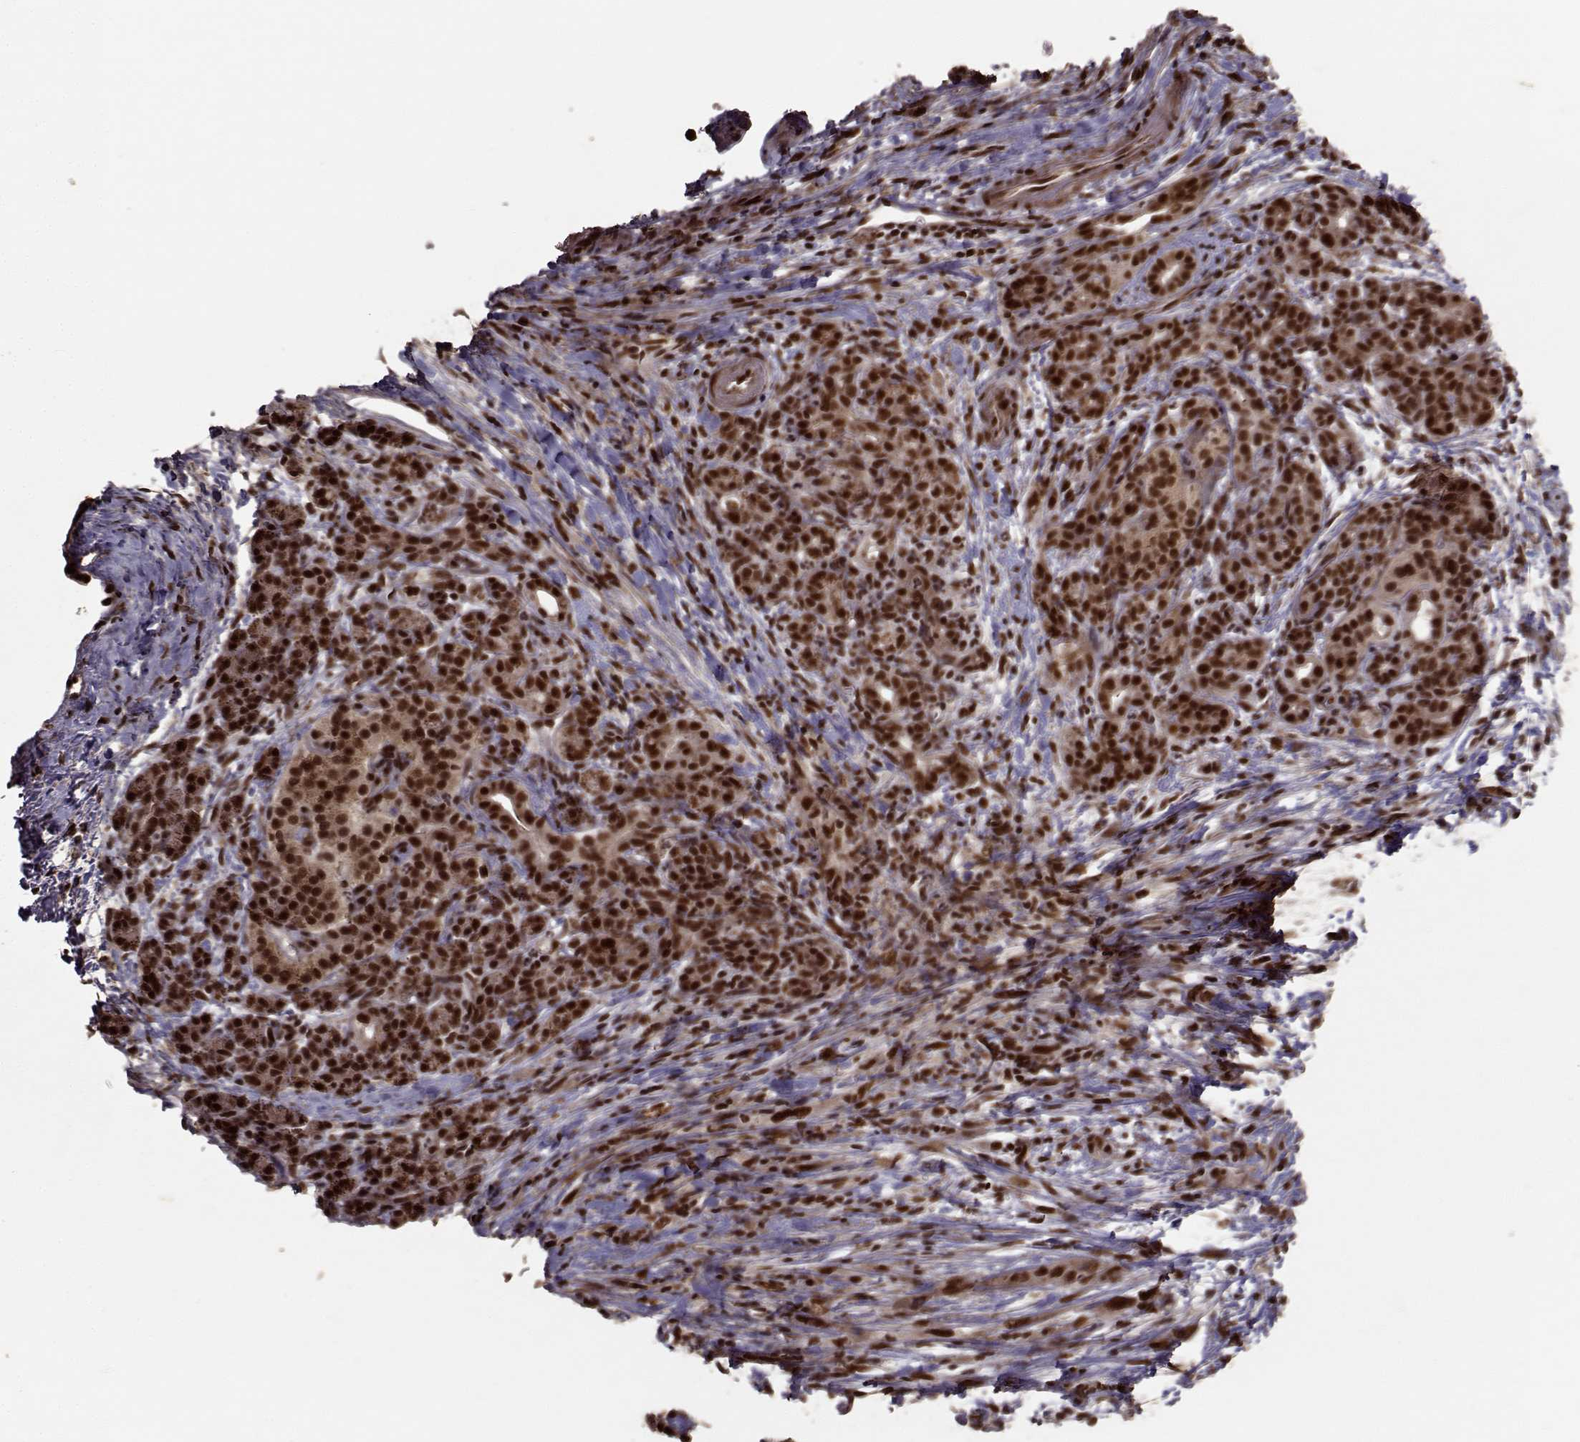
{"staining": {"intensity": "strong", "quantity": ">75%", "location": "nuclear"}, "tissue": "pancreatic cancer", "cell_type": "Tumor cells", "image_type": "cancer", "snomed": [{"axis": "morphology", "description": "Adenocarcinoma, NOS"}, {"axis": "topography", "description": "Pancreas"}], "caption": "A micrograph of human pancreatic cancer (adenocarcinoma) stained for a protein shows strong nuclear brown staining in tumor cells.", "gene": "SF1", "patient": {"sex": "male", "age": 44}}